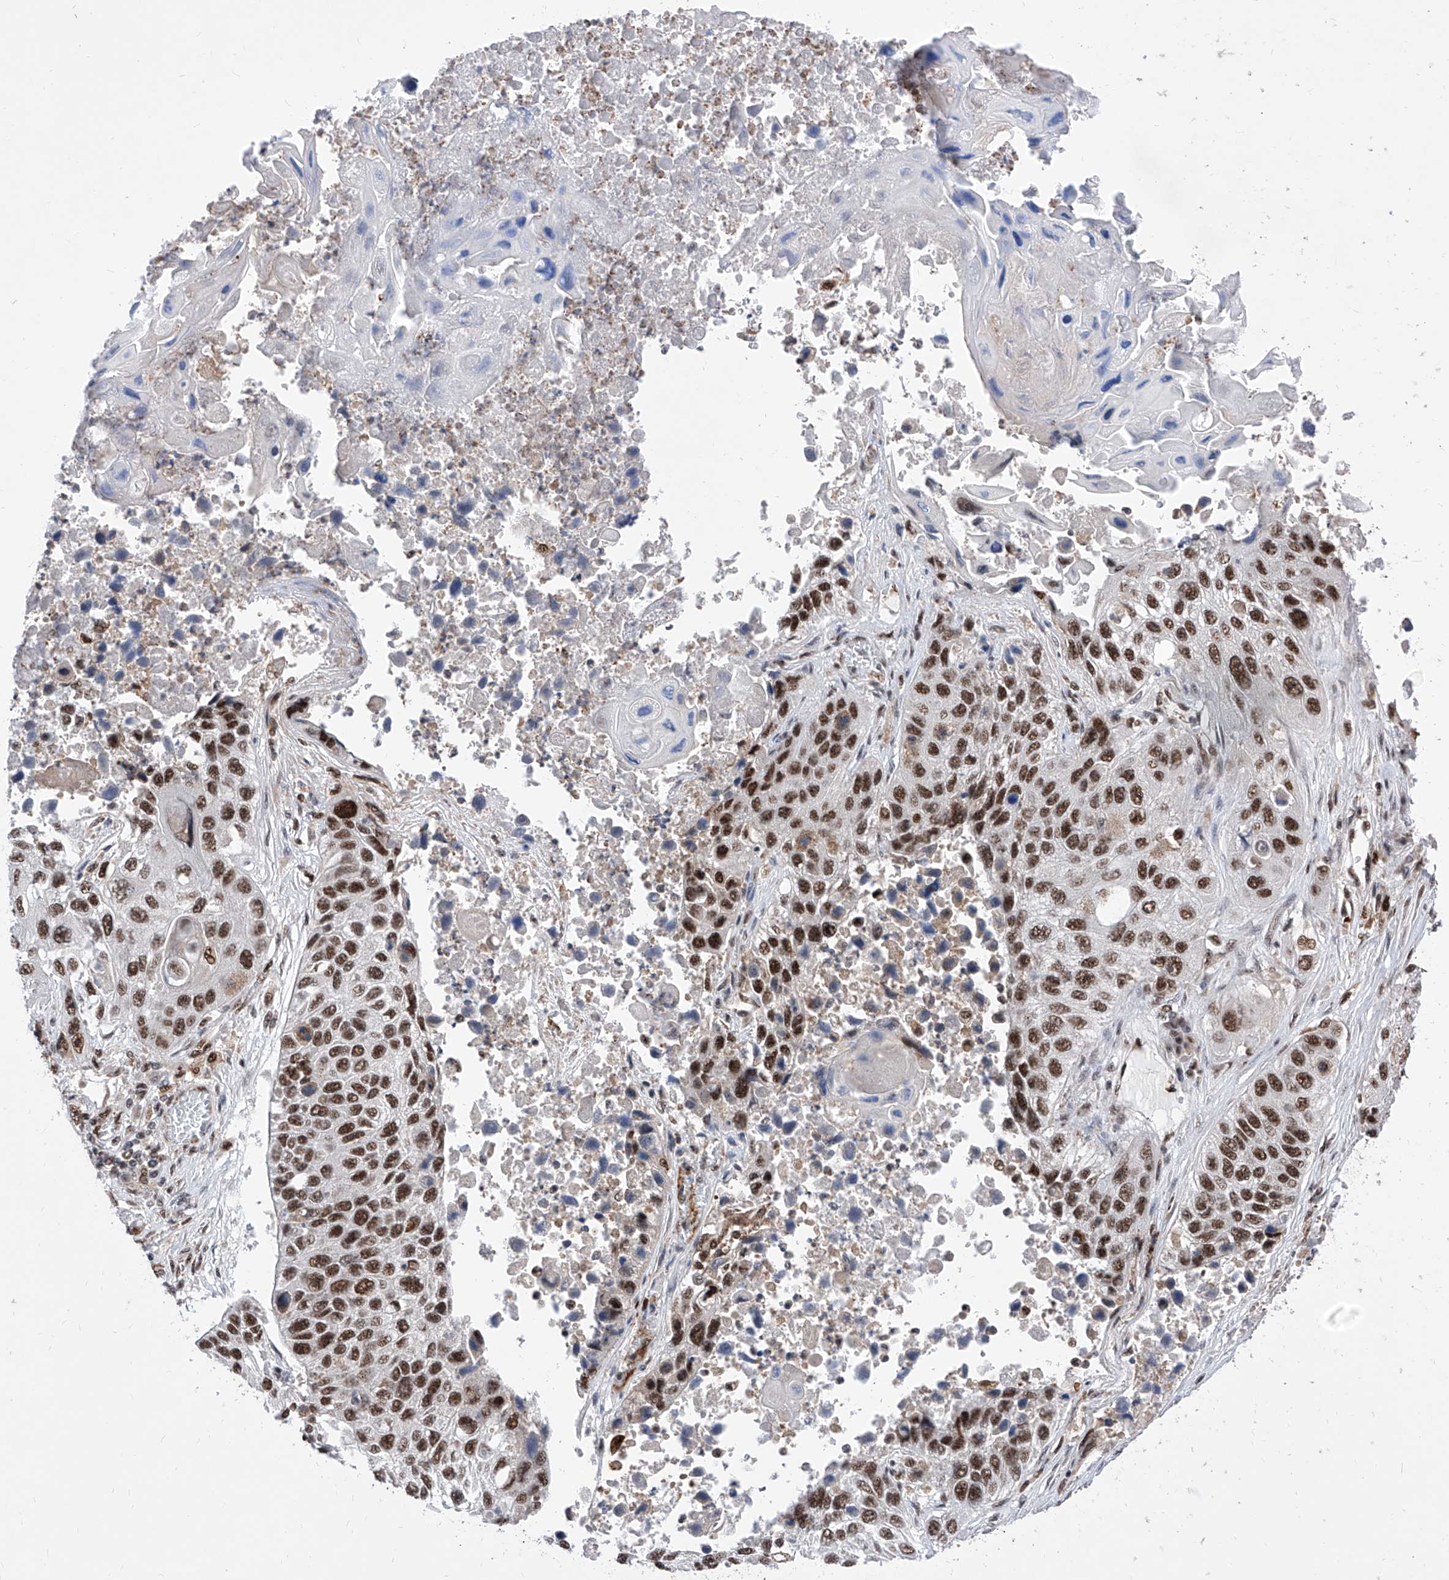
{"staining": {"intensity": "strong", "quantity": ">75%", "location": "nuclear"}, "tissue": "lung cancer", "cell_type": "Tumor cells", "image_type": "cancer", "snomed": [{"axis": "morphology", "description": "Squamous cell carcinoma, NOS"}, {"axis": "topography", "description": "Lung"}], "caption": "Protein expression analysis of human lung cancer (squamous cell carcinoma) reveals strong nuclear positivity in about >75% of tumor cells.", "gene": "PHF5A", "patient": {"sex": "male", "age": 61}}